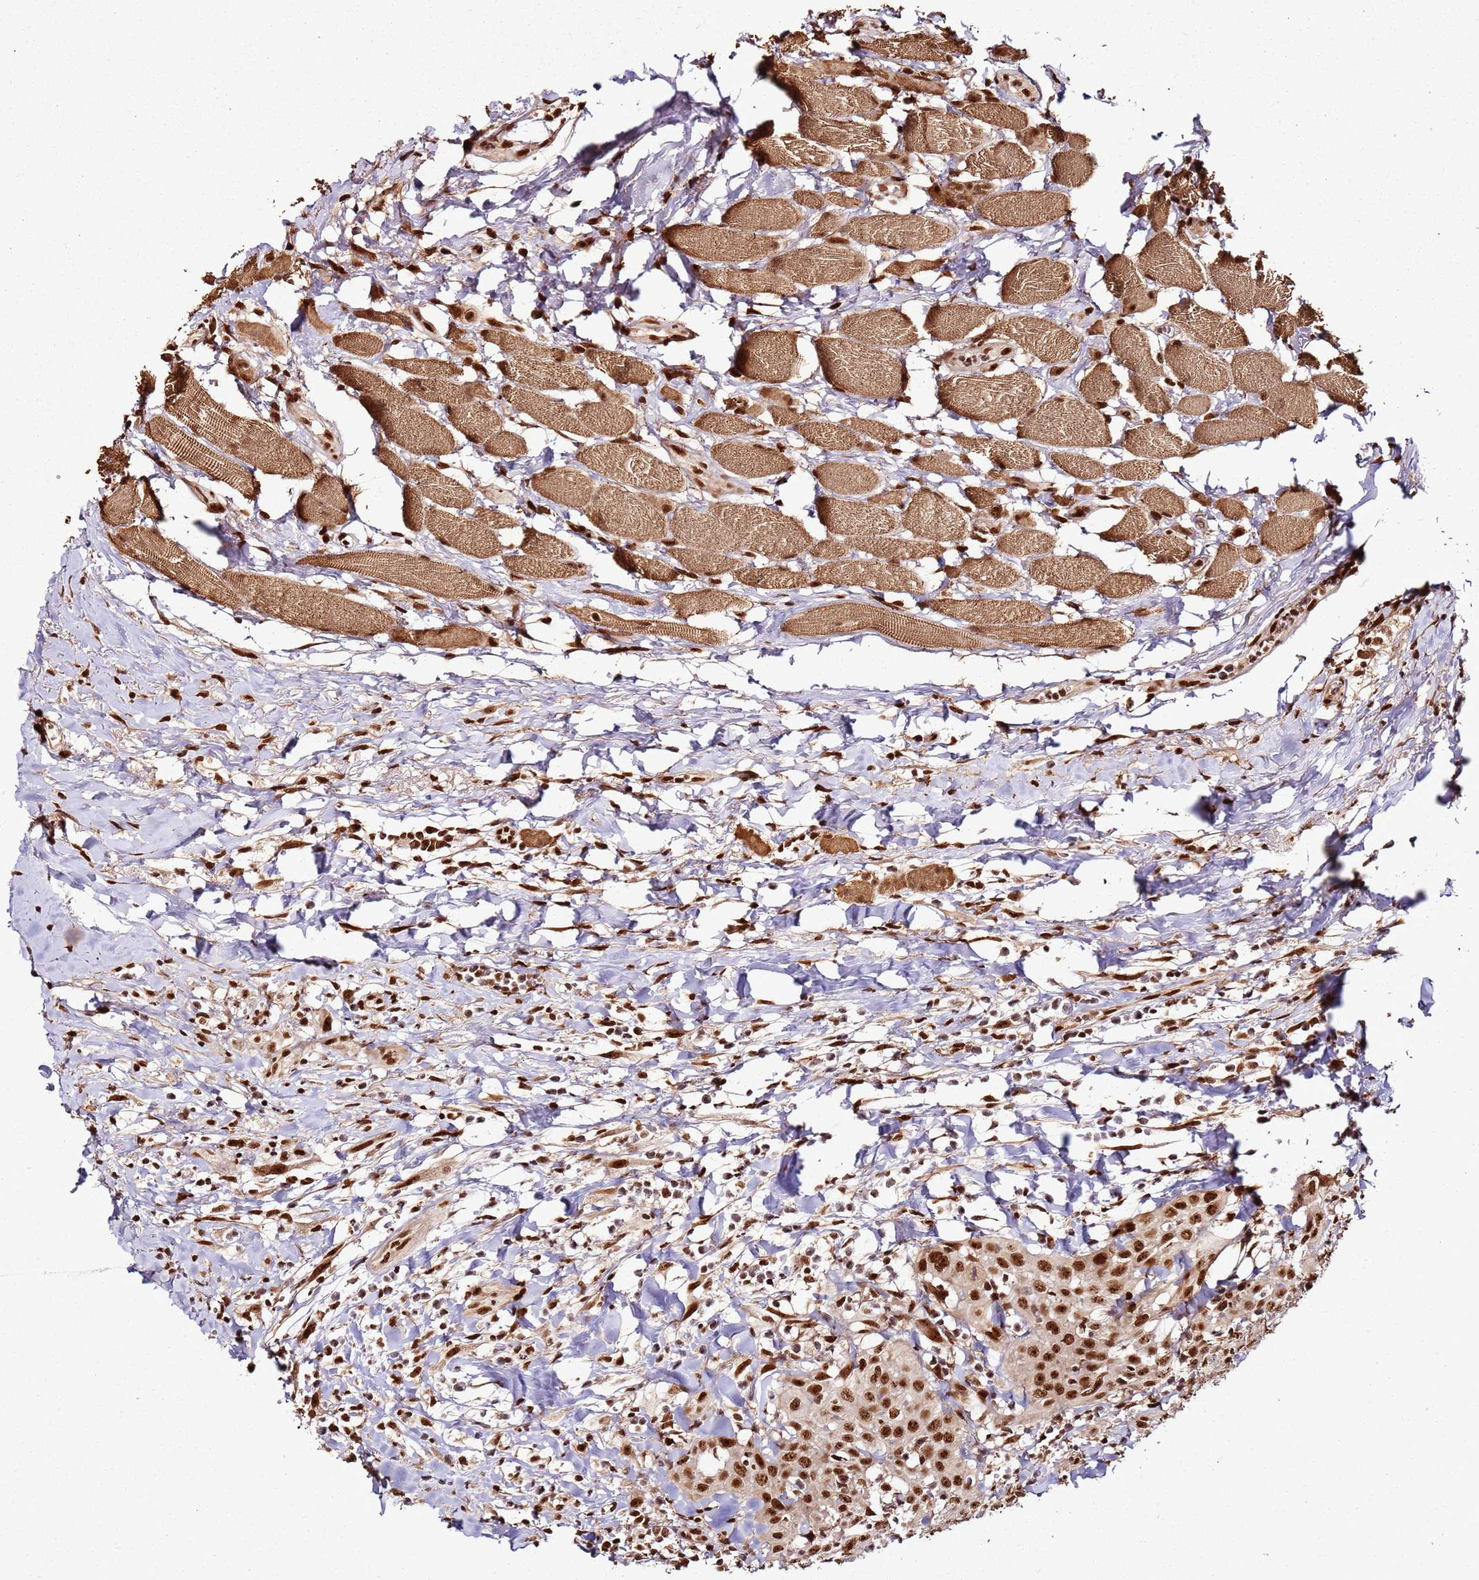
{"staining": {"intensity": "strong", "quantity": ">75%", "location": "nuclear"}, "tissue": "head and neck cancer", "cell_type": "Tumor cells", "image_type": "cancer", "snomed": [{"axis": "morphology", "description": "Normal tissue, NOS"}, {"axis": "morphology", "description": "Squamous cell carcinoma, NOS"}, {"axis": "topography", "description": "Oral tissue"}, {"axis": "topography", "description": "Head-Neck"}], "caption": "Squamous cell carcinoma (head and neck) was stained to show a protein in brown. There is high levels of strong nuclear positivity in approximately >75% of tumor cells.", "gene": "XRN2", "patient": {"sex": "female", "age": 70}}